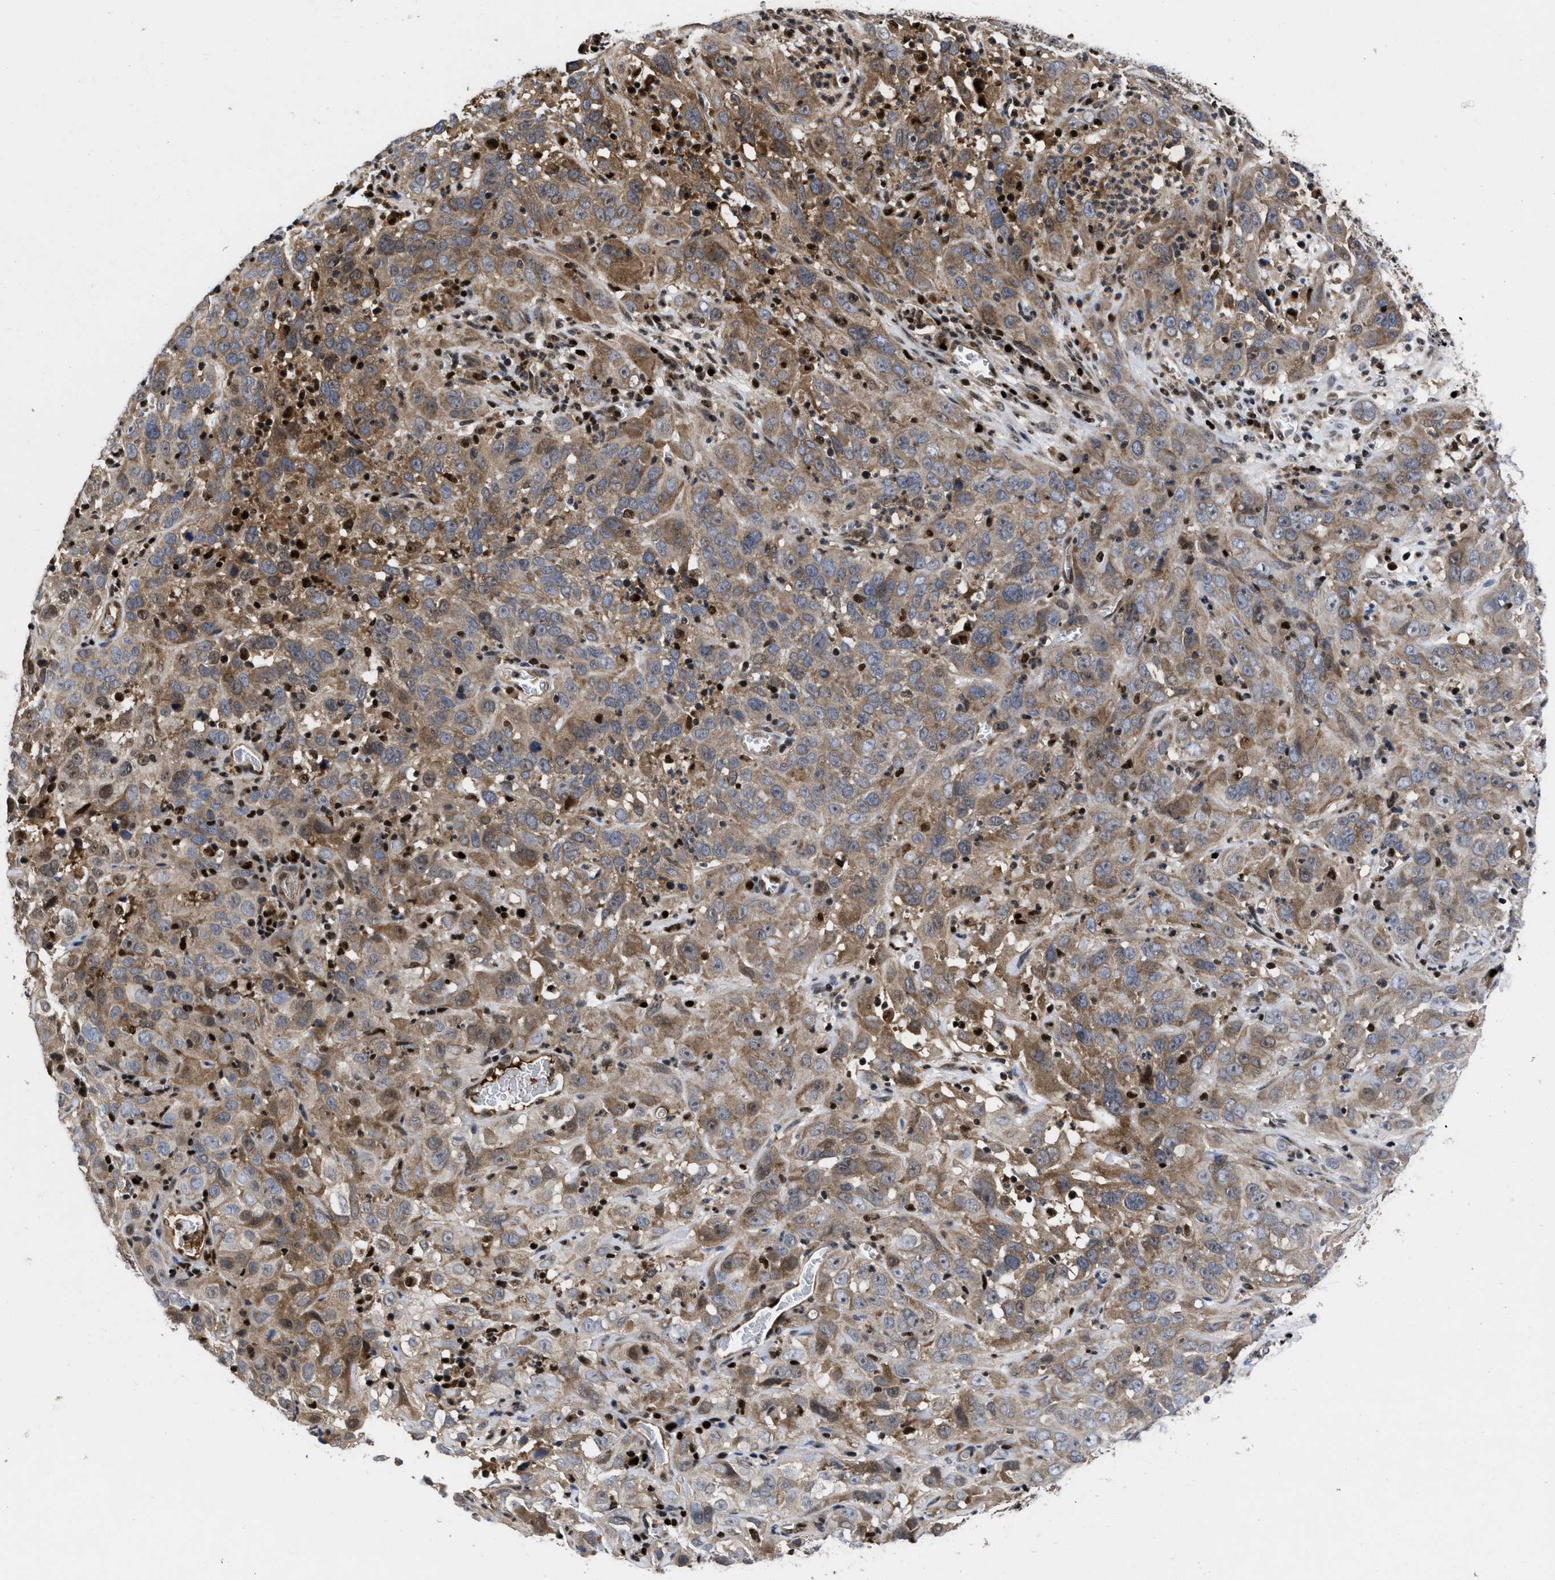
{"staining": {"intensity": "moderate", "quantity": "25%-75%", "location": "cytoplasmic/membranous,nuclear"}, "tissue": "cervical cancer", "cell_type": "Tumor cells", "image_type": "cancer", "snomed": [{"axis": "morphology", "description": "Squamous cell carcinoma, NOS"}, {"axis": "topography", "description": "Cervix"}], "caption": "Tumor cells demonstrate medium levels of moderate cytoplasmic/membranous and nuclear positivity in approximately 25%-75% of cells in human cervical squamous cell carcinoma.", "gene": "FAM200A", "patient": {"sex": "female", "age": 32}}